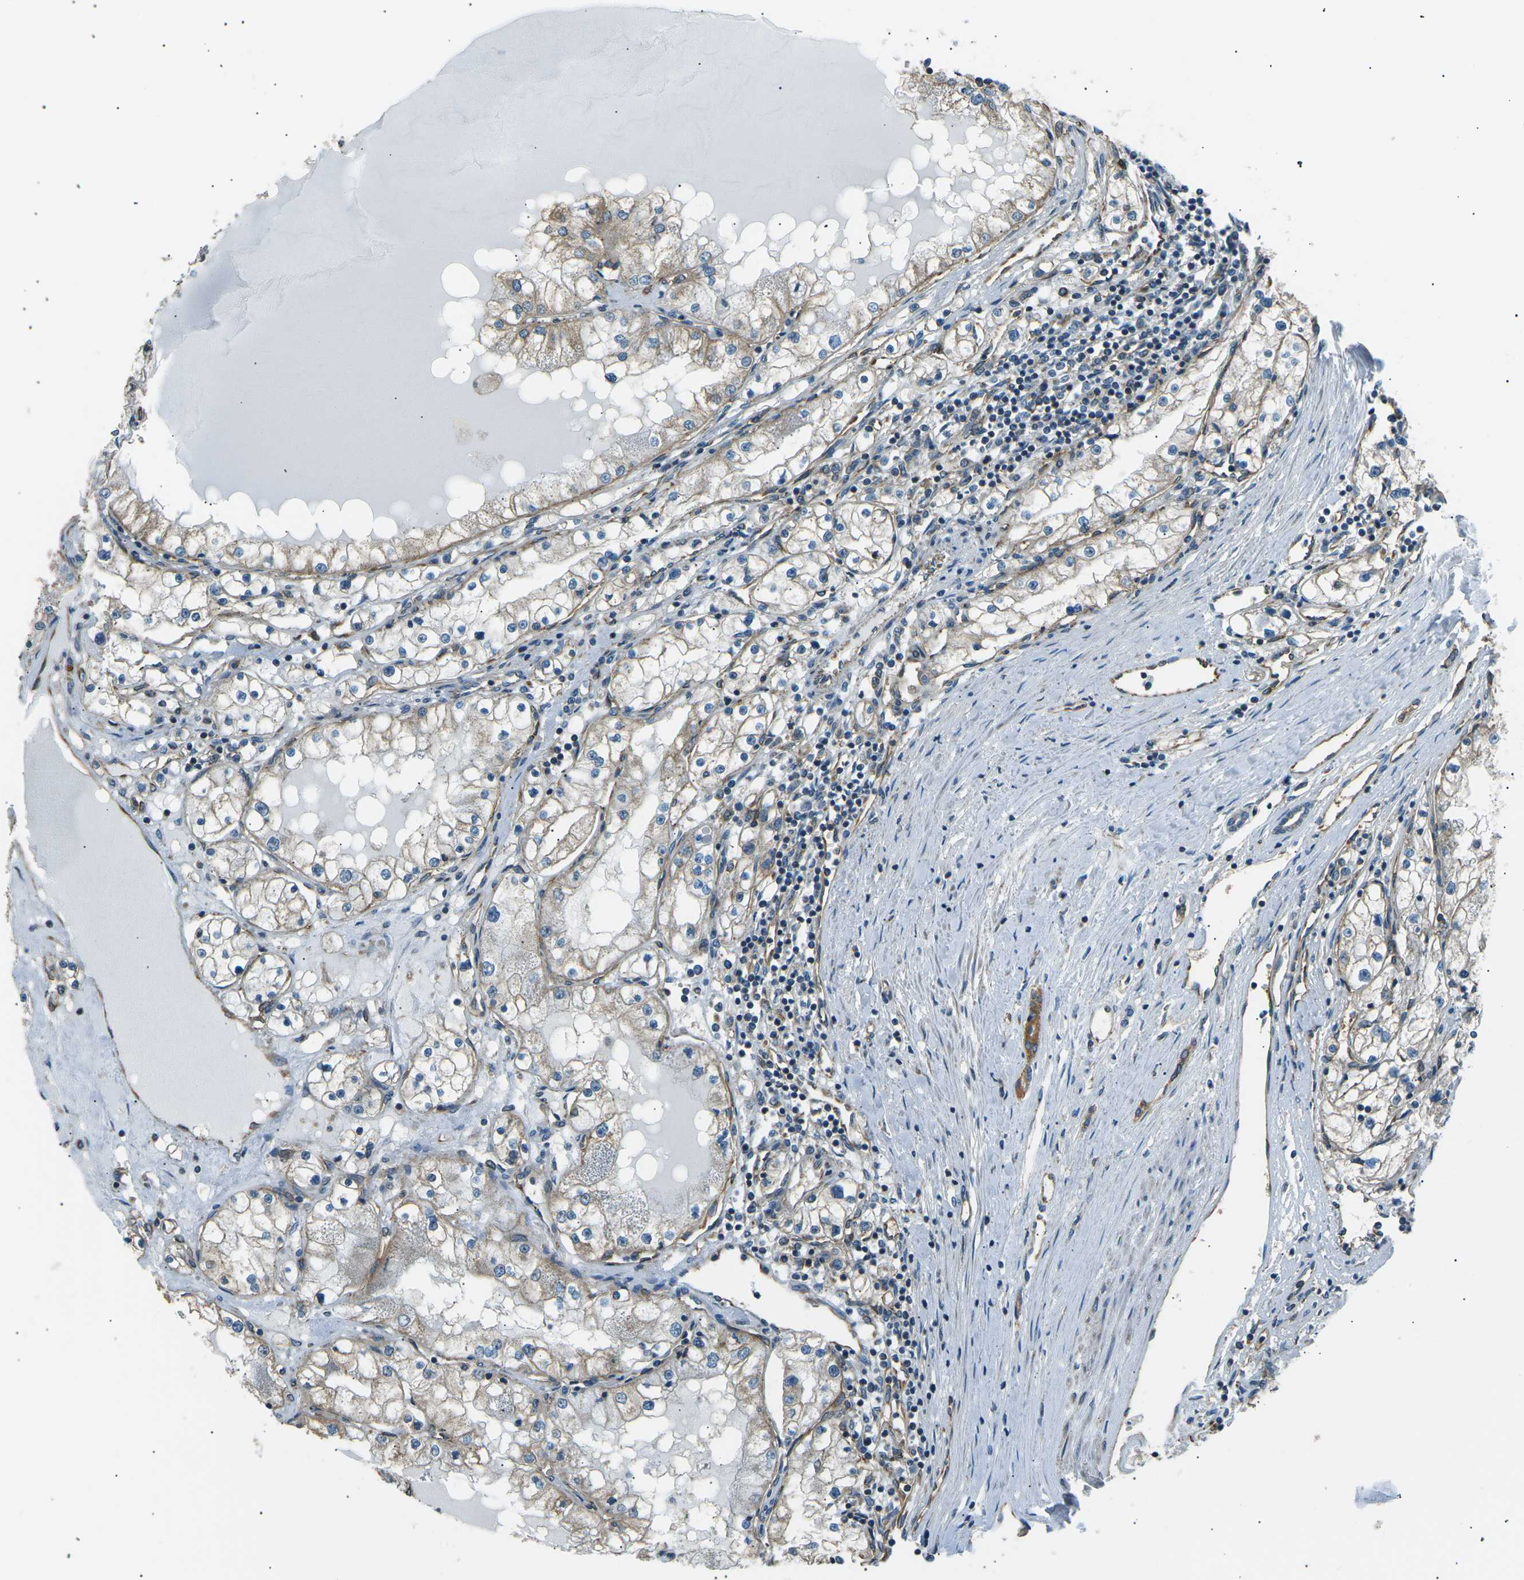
{"staining": {"intensity": "weak", "quantity": "25%-75%", "location": "cytoplasmic/membranous"}, "tissue": "renal cancer", "cell_type": "Tumor cells", "image_type": "cancer", "snomed": [{"axis": "morphology", "description": "Adenocarcinoma, NOS"}, {"axis": "topography", "description": "Kidney"}], "caption": "Immunohistochemistry (IHC) micrograph of neoplastic tissue: renal adenocarcinoma stained using immunohistochemistry (IHC) demonstrates low levels of weak protein expression localized specifically in the cytoplasmic/membranous of tumor cells, appearing as a cytoplasmic/membranous brown color.", "gene": "SLK", "patient": {"sex": "male", "age": 68}}